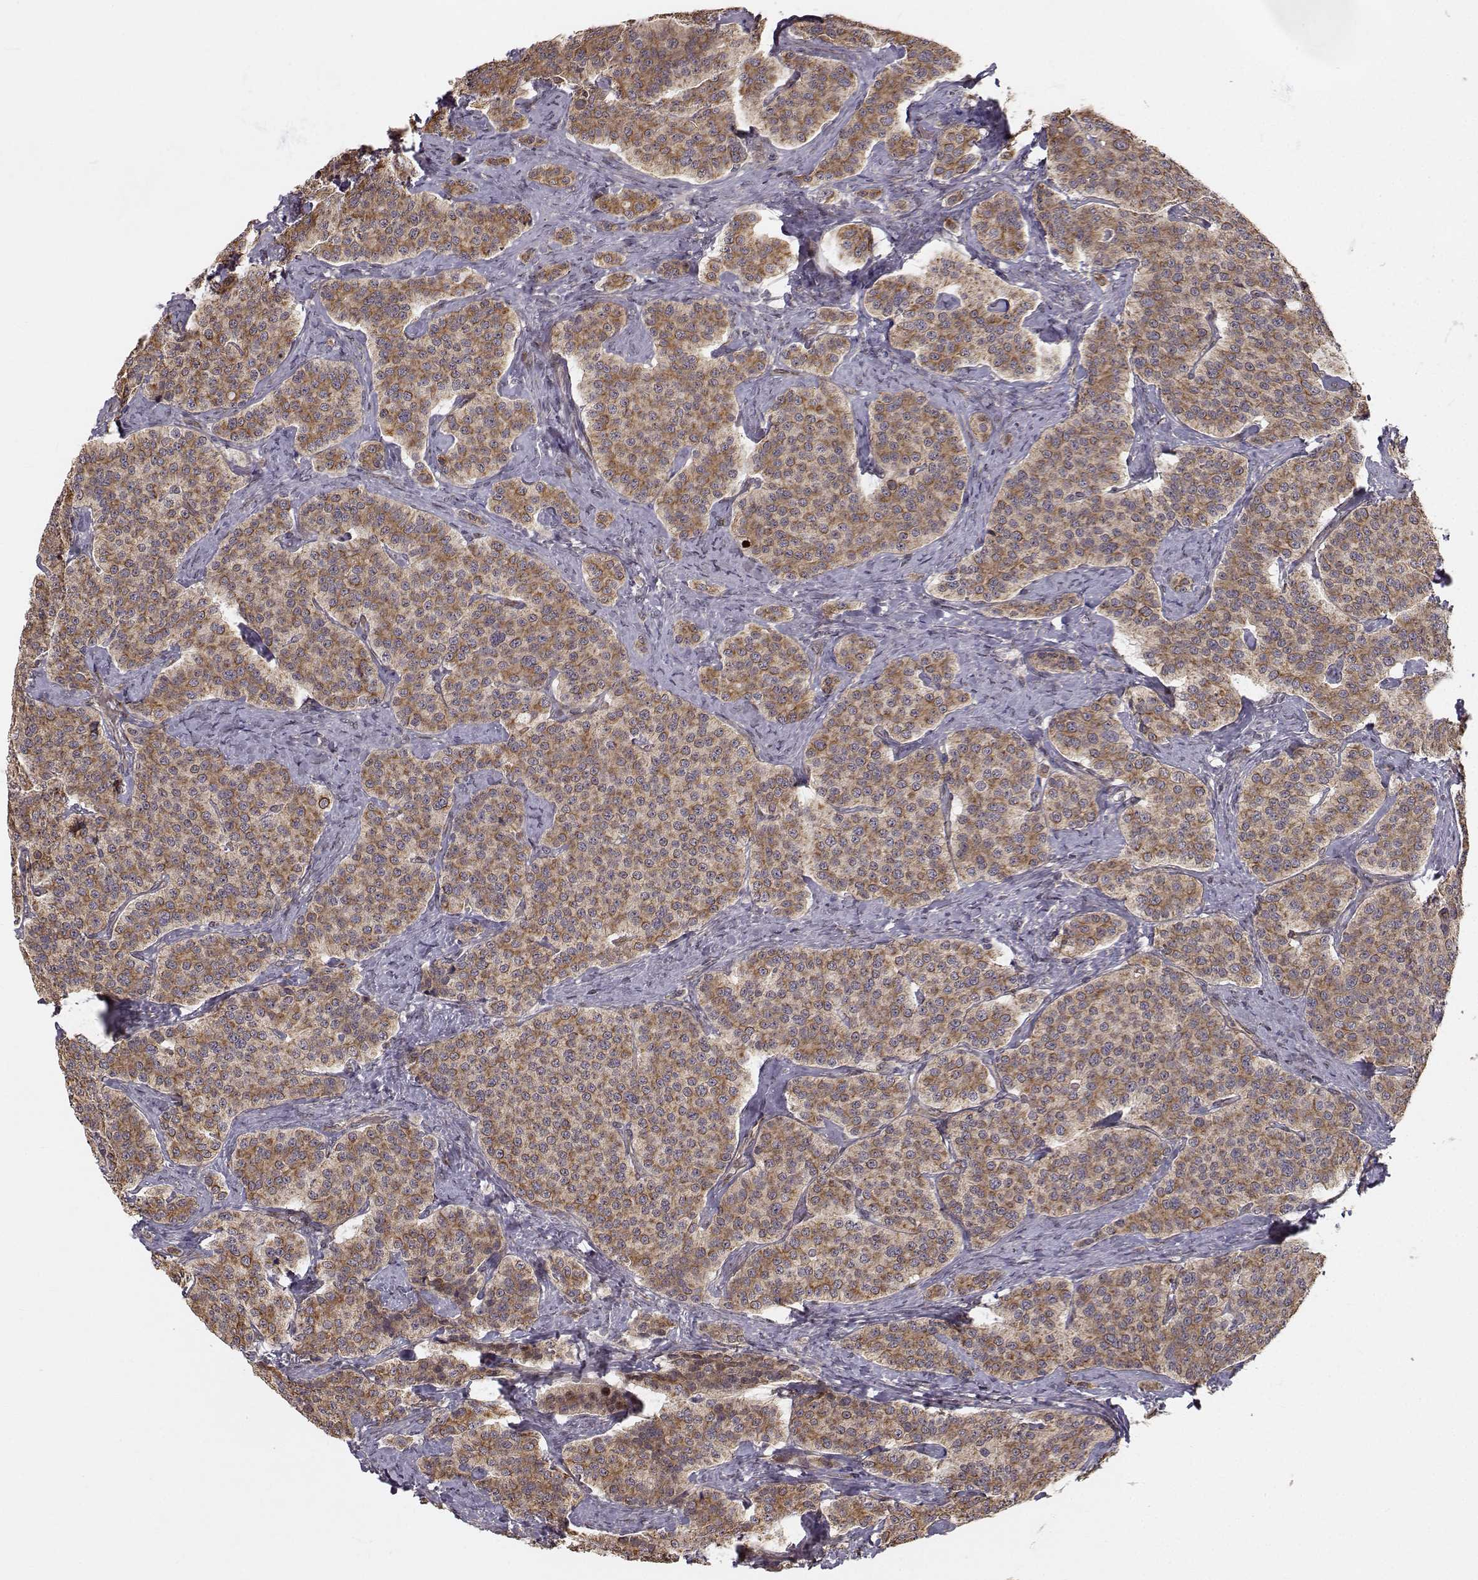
{"staining": {"intensity": "moderate", "quantity": "25%-75%", "location": "cytoplasmic/membranous"}, "tissue": "carcinoid", "cell_type": "Tumor cells", "image_type": "cancer", "snomed": [{"axis": "morphology", "description": "Carcinoid, malignant, NOS"}, {"axis": "topography", "description": "Small intestine"}], "caption": "Moderate cytoplasmic/membranous expression is present in approximately 25%-75% of tumor cells in malignant carcinoid. (DAB IHC, brown staining for protein, blue staining for nuclei).", "gene": "APC", "patient": {"sex": "female", "age": 58}}